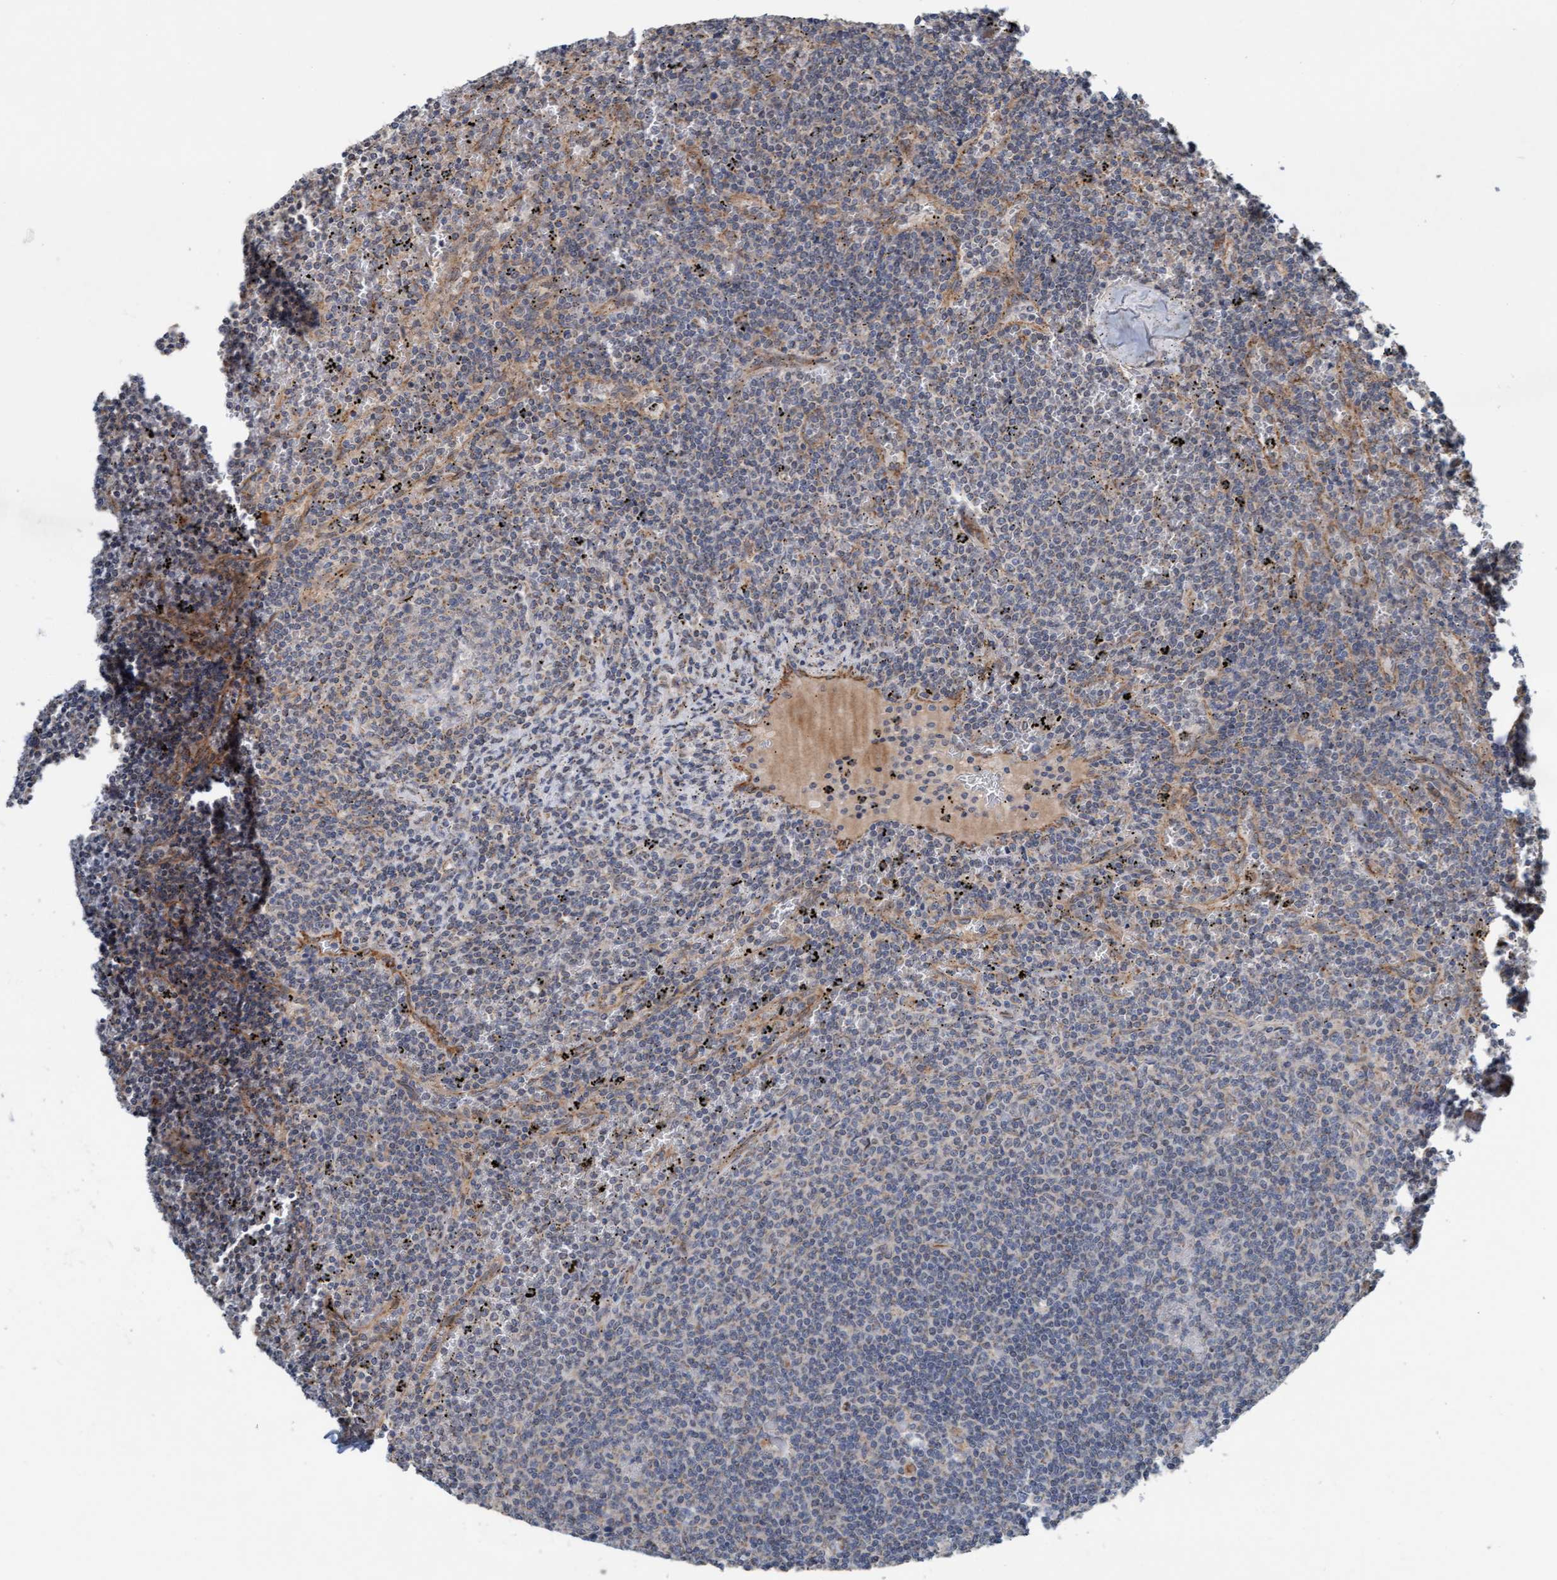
{"staining": {"intensity": "negative", "quantity": "none", "location": "none"}, "tissue": "lymphoma", "cell_type": "Tumor cells", "image_type": "cancer", "snomed": [{"axis": "morphology", "description": "Malignant lymphoma, non-Hodgkin's type, Low grade"}, {"axis": "topography", "description": "Spleen"}], "caption": "An IHC image of lymphoma is shown. There is no staining in tumor cells of lymphoma. (Brightfield microscopy of DAB (3,3'-diaminobenzidine) IHC at high magnification).", "gene": "ZNF566", "patient": {"sex": "female", "age": 50}}